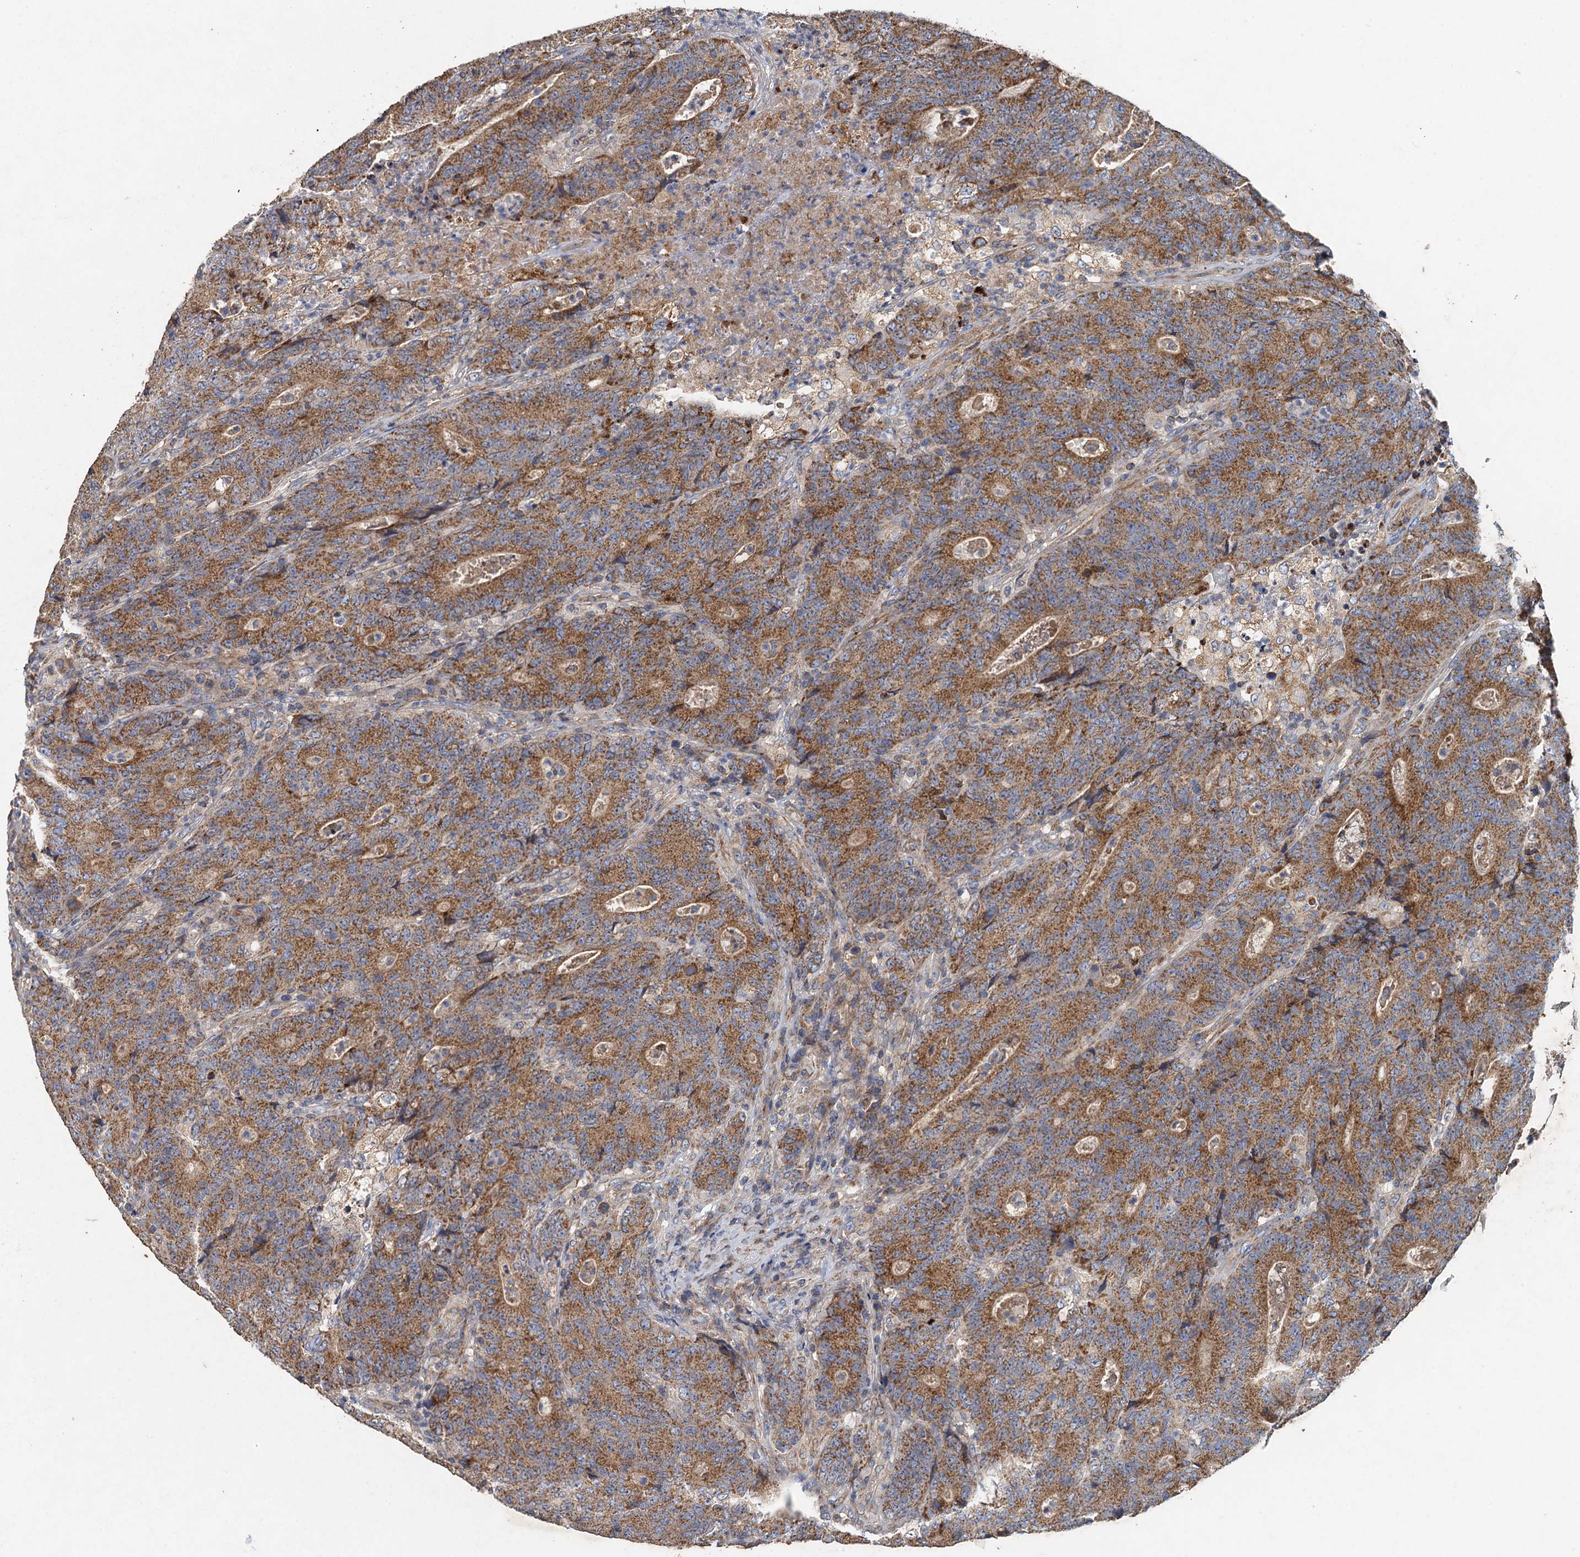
{"staining": {"intensity": "moderate", "quantity": ">75%", "location": "cytoplasmic/membranous"}, "tissue": "colorectal cancer", "cell_type": "Tumor cells", "image_type": "cancer", "snomed": [{"axis": "morphology", "description": "Adenocarcinoma, NOS"}, {"axis": "topography", "description": "Colon"}], "caption": "A high-resolution histopathology image shows IHC staining of colorectal cancer (adenocarcinoma), which displays moderate cytoplasmic/membranous positivity in approximately >75% of tumor cells. (DAB (3,3'-diaminobenzidine) = brown stain, brightfield microscopy at high magnification).", "gene": "BCS1L", "patient": {"sex": "female", "age": 75}}